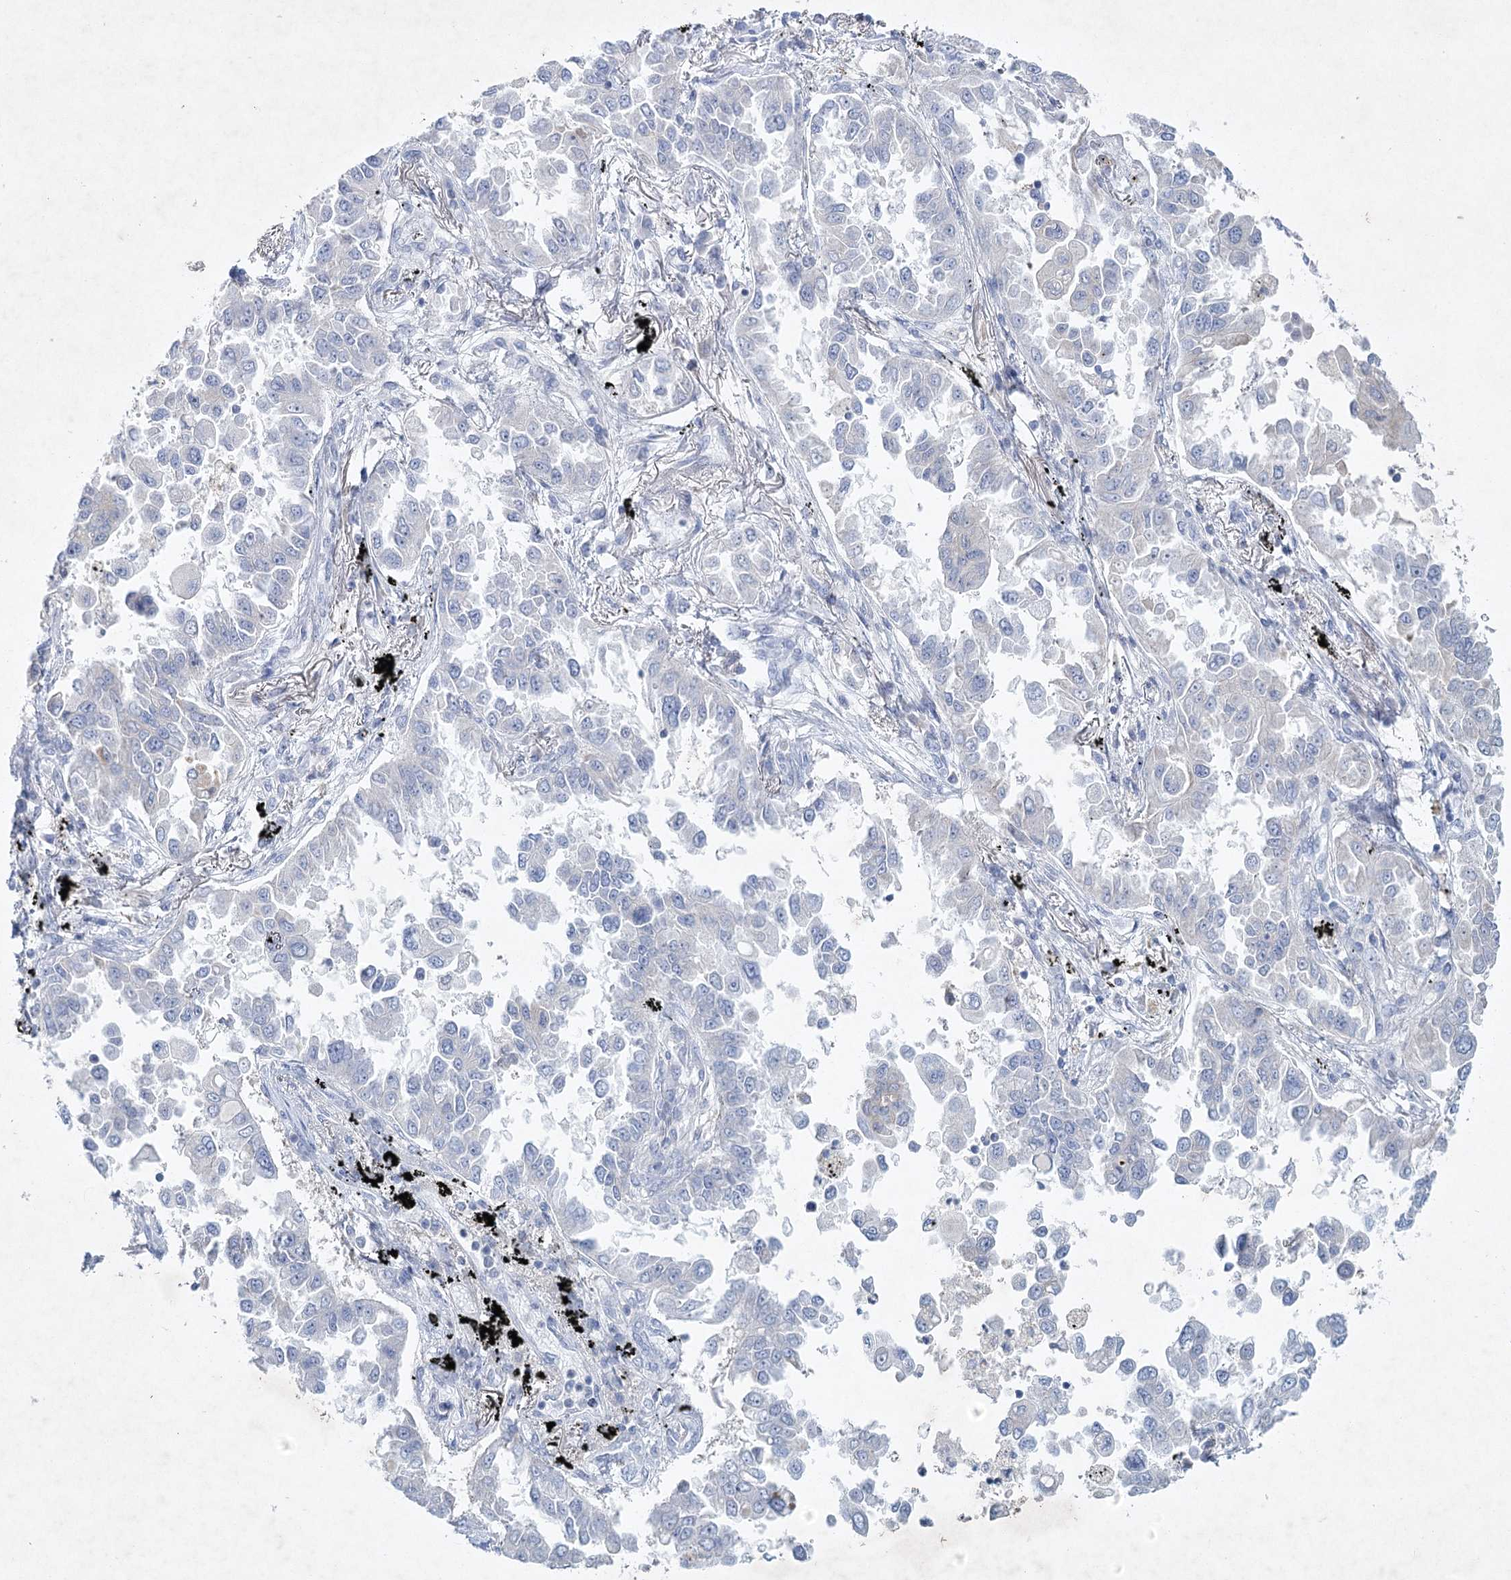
{"staining": {"intensity": "negative", "quantity": "none", "location": "none"}, "tissue": "lung cancer", "cell_type": "Tumor cells", "image_type": "cancer", "snomed": [{"axis": "morphology", "description": "Adenocarcinoma, NOS"}, {"axis": "topography", "description": "Lung"}], "caption": "High power microscopy micrograph of an IHC histopathology image of adenocarcinoma (lung), revealing no significant staining in tumor cells.", "gene": "MAP3K13", "patient": {"sex": "female", "age": 67}}